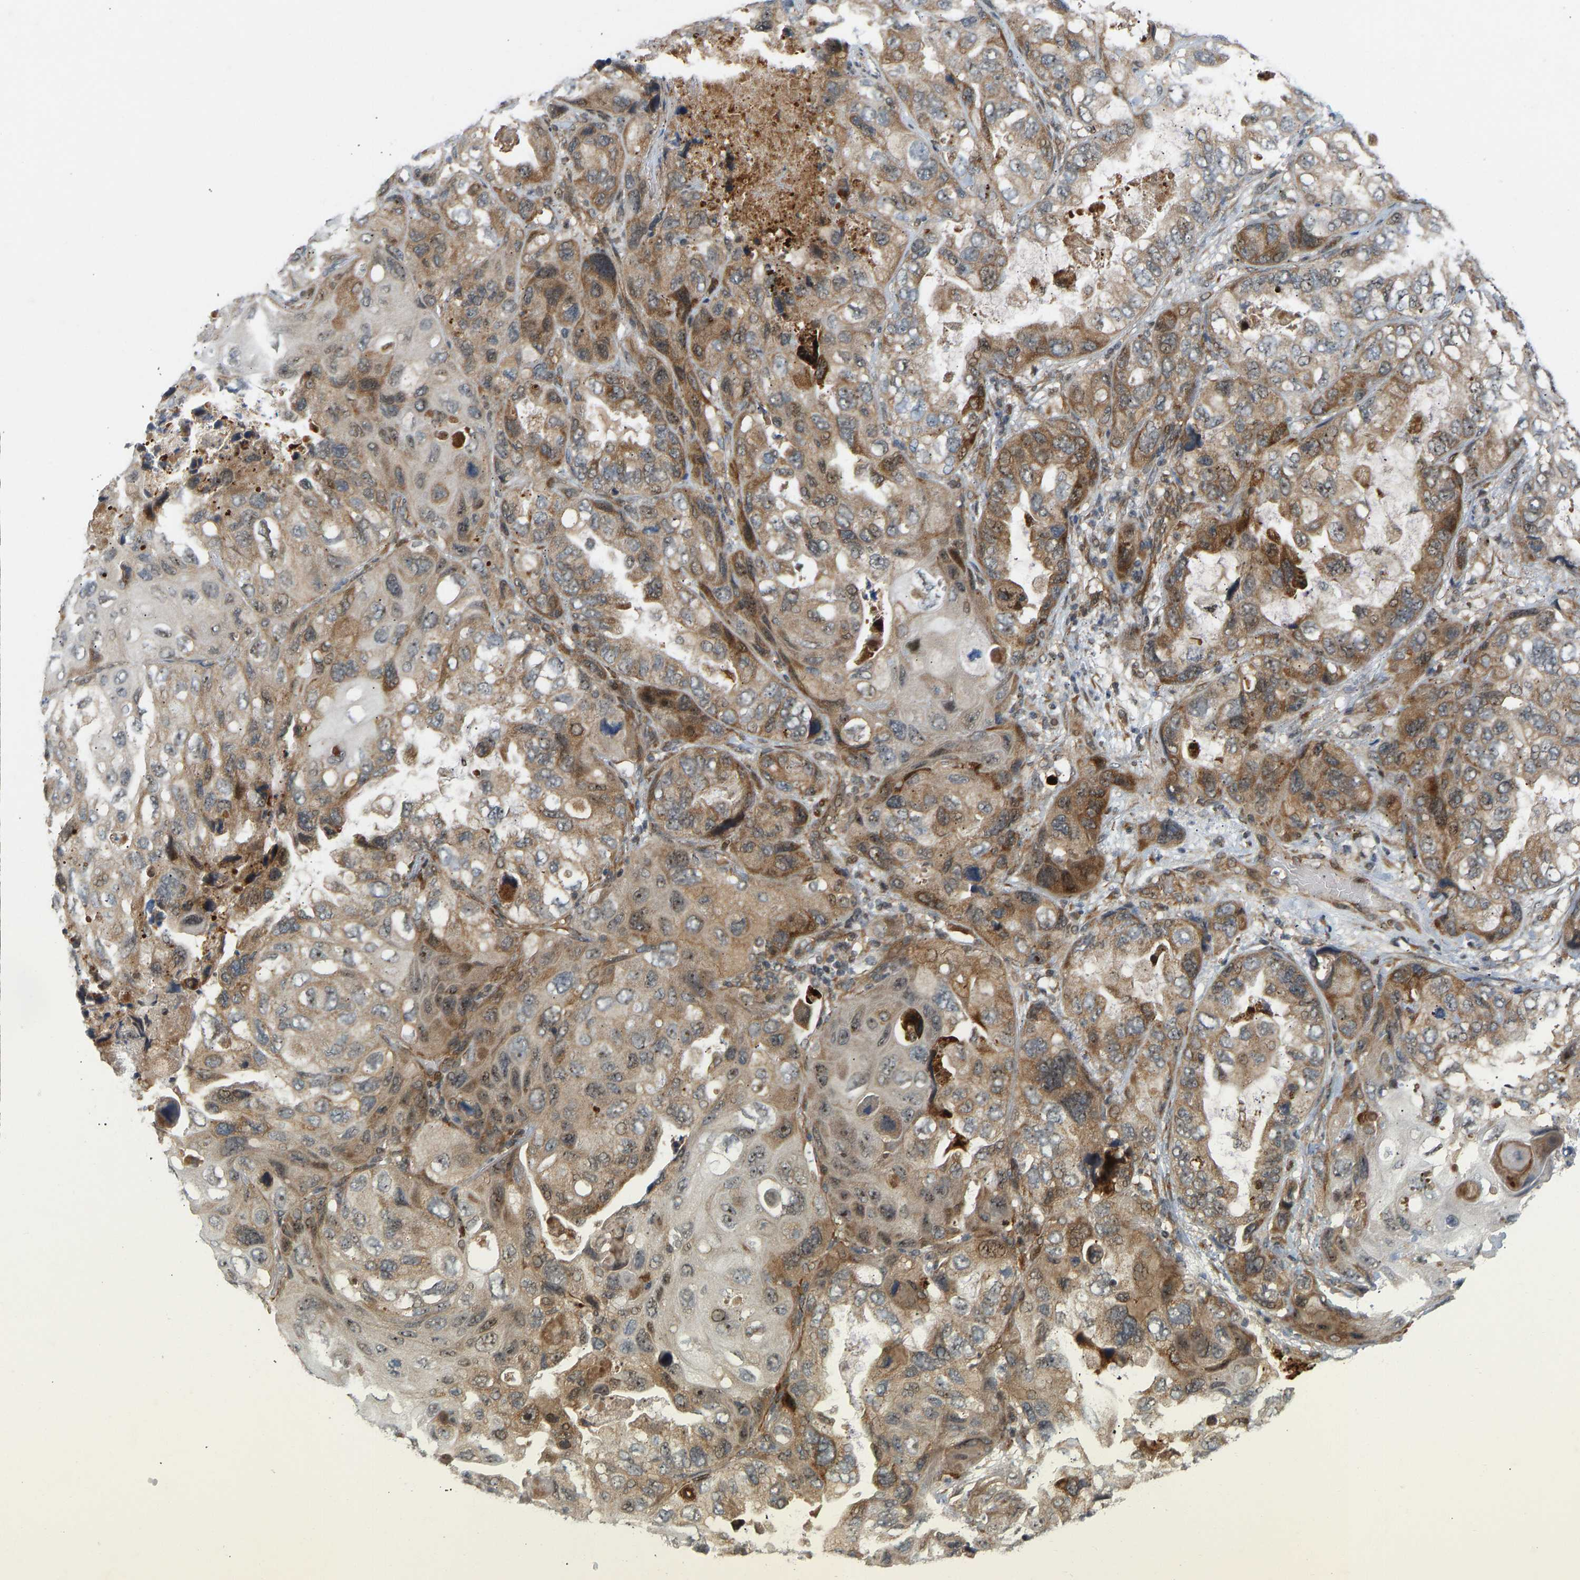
{"staining": {"intensity": "moderate", "quantity": ">75%", "location": "cytoplasmic/membranous,nuclear"}, "tissue": "lung cancer", "cell_type": "Tumor cells", "image_type": "cancer", "snomed": [{"axis": "morphology", "description": "Squamous cell carcinoma, NOS"}, {"axis": "topography", "description": "Lung"}], "caption": "DAB immunohistochemical staining of human lung cancer (squamous cell carcinoma) displays moderate cytoplasmic/membranous and nuclear protein staining in about >75% of tumor cells.", "gene": "BAG1", "patient": {"sex": "female", "age": 73}}